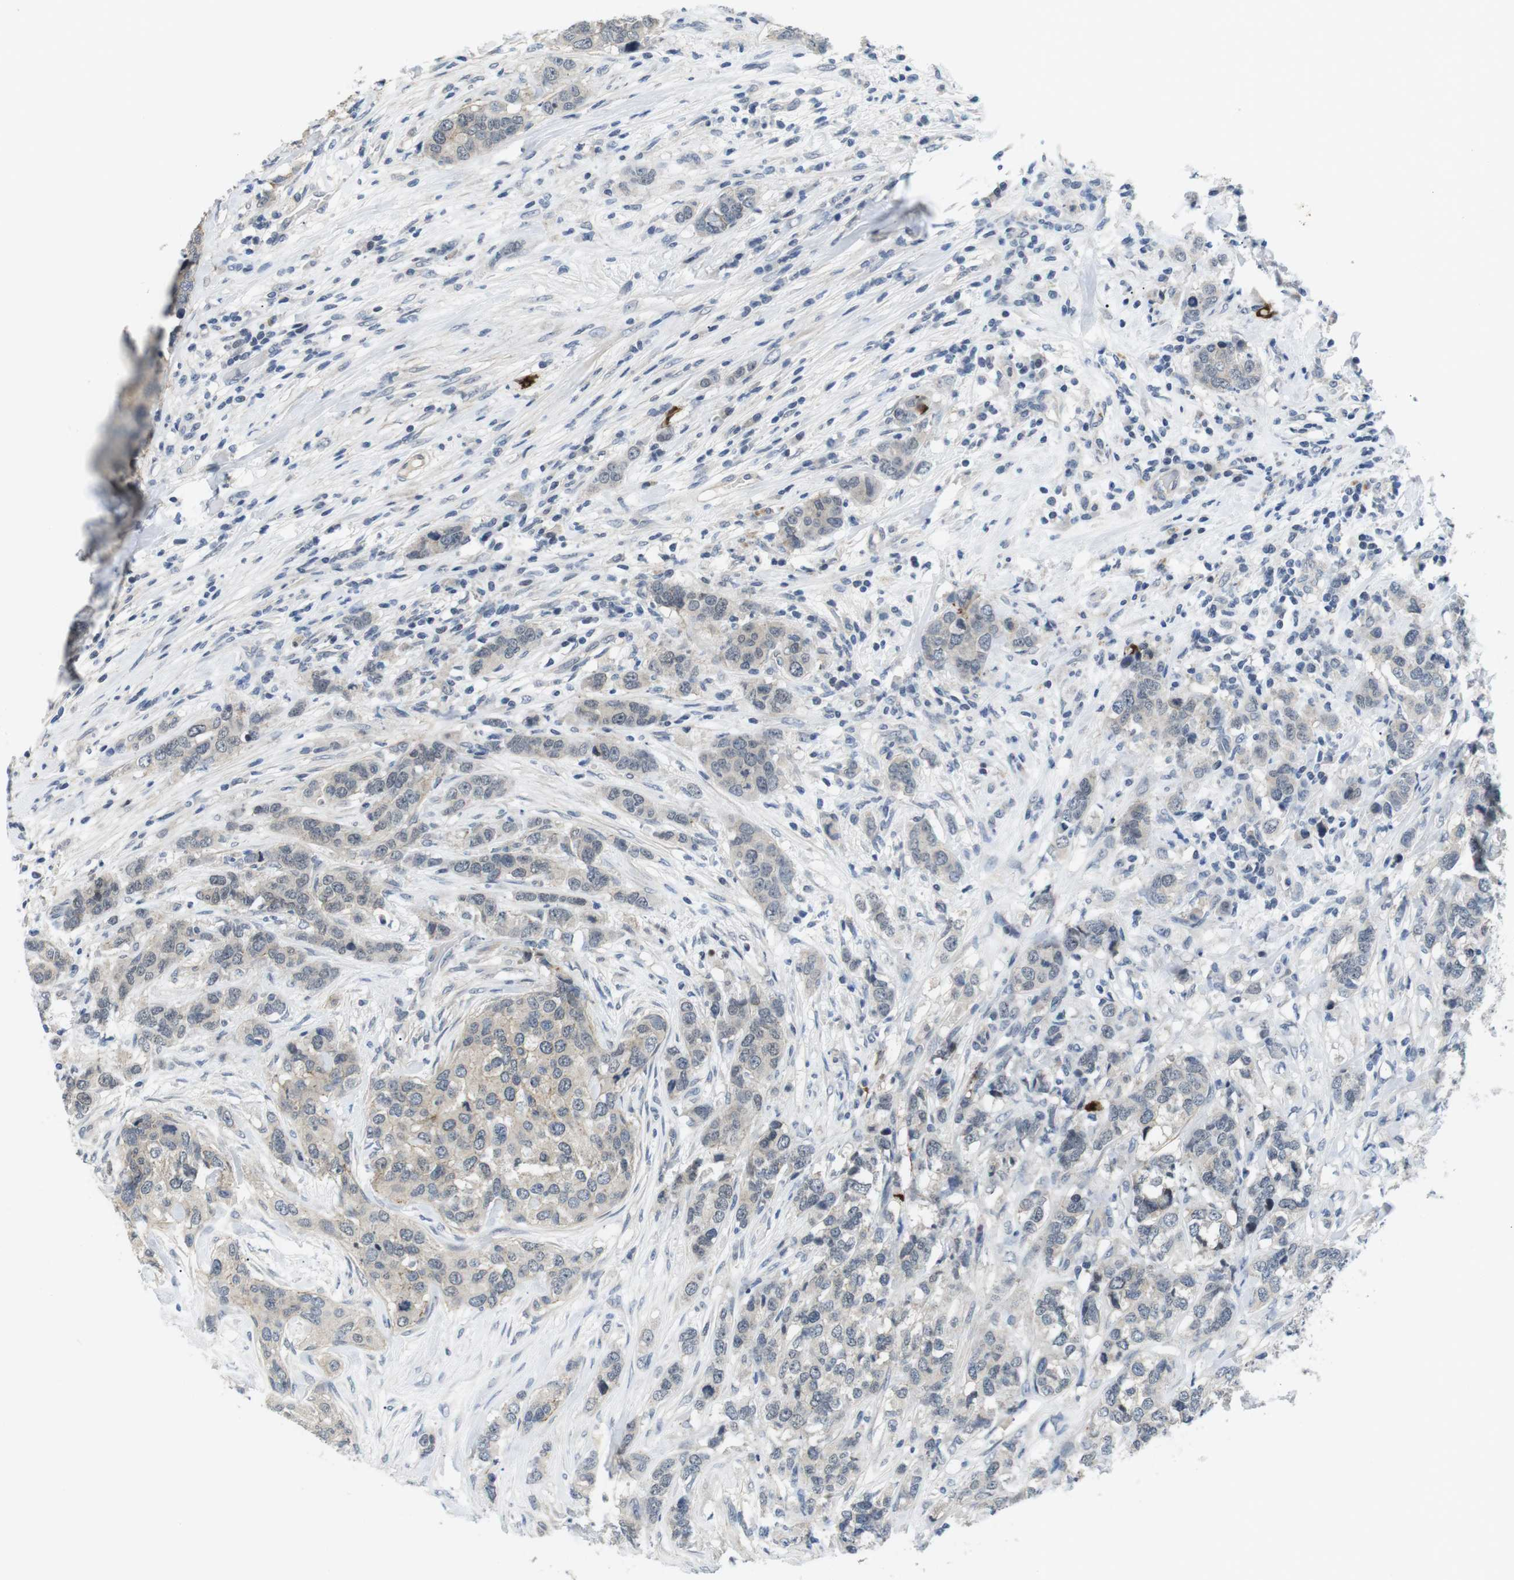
{"staining": {"intensity": "weak", "quantity": "<25%", "location": "cytoplasmic/membranous"}, "tissue": "breast cancer", "cell_type": "Tumor cells", "image_type": "cancer", "snomed": [{"axis": "morphology", "description": "Lobular carcinoma"}, {"axis": "topography", "description": "Breast"}], "caption": "Tumor cells show no significant protein positivity in lobular carcinoma (breast).", "gene": "NECTIN1", "patient": {"sex": "female", "age": 59}}